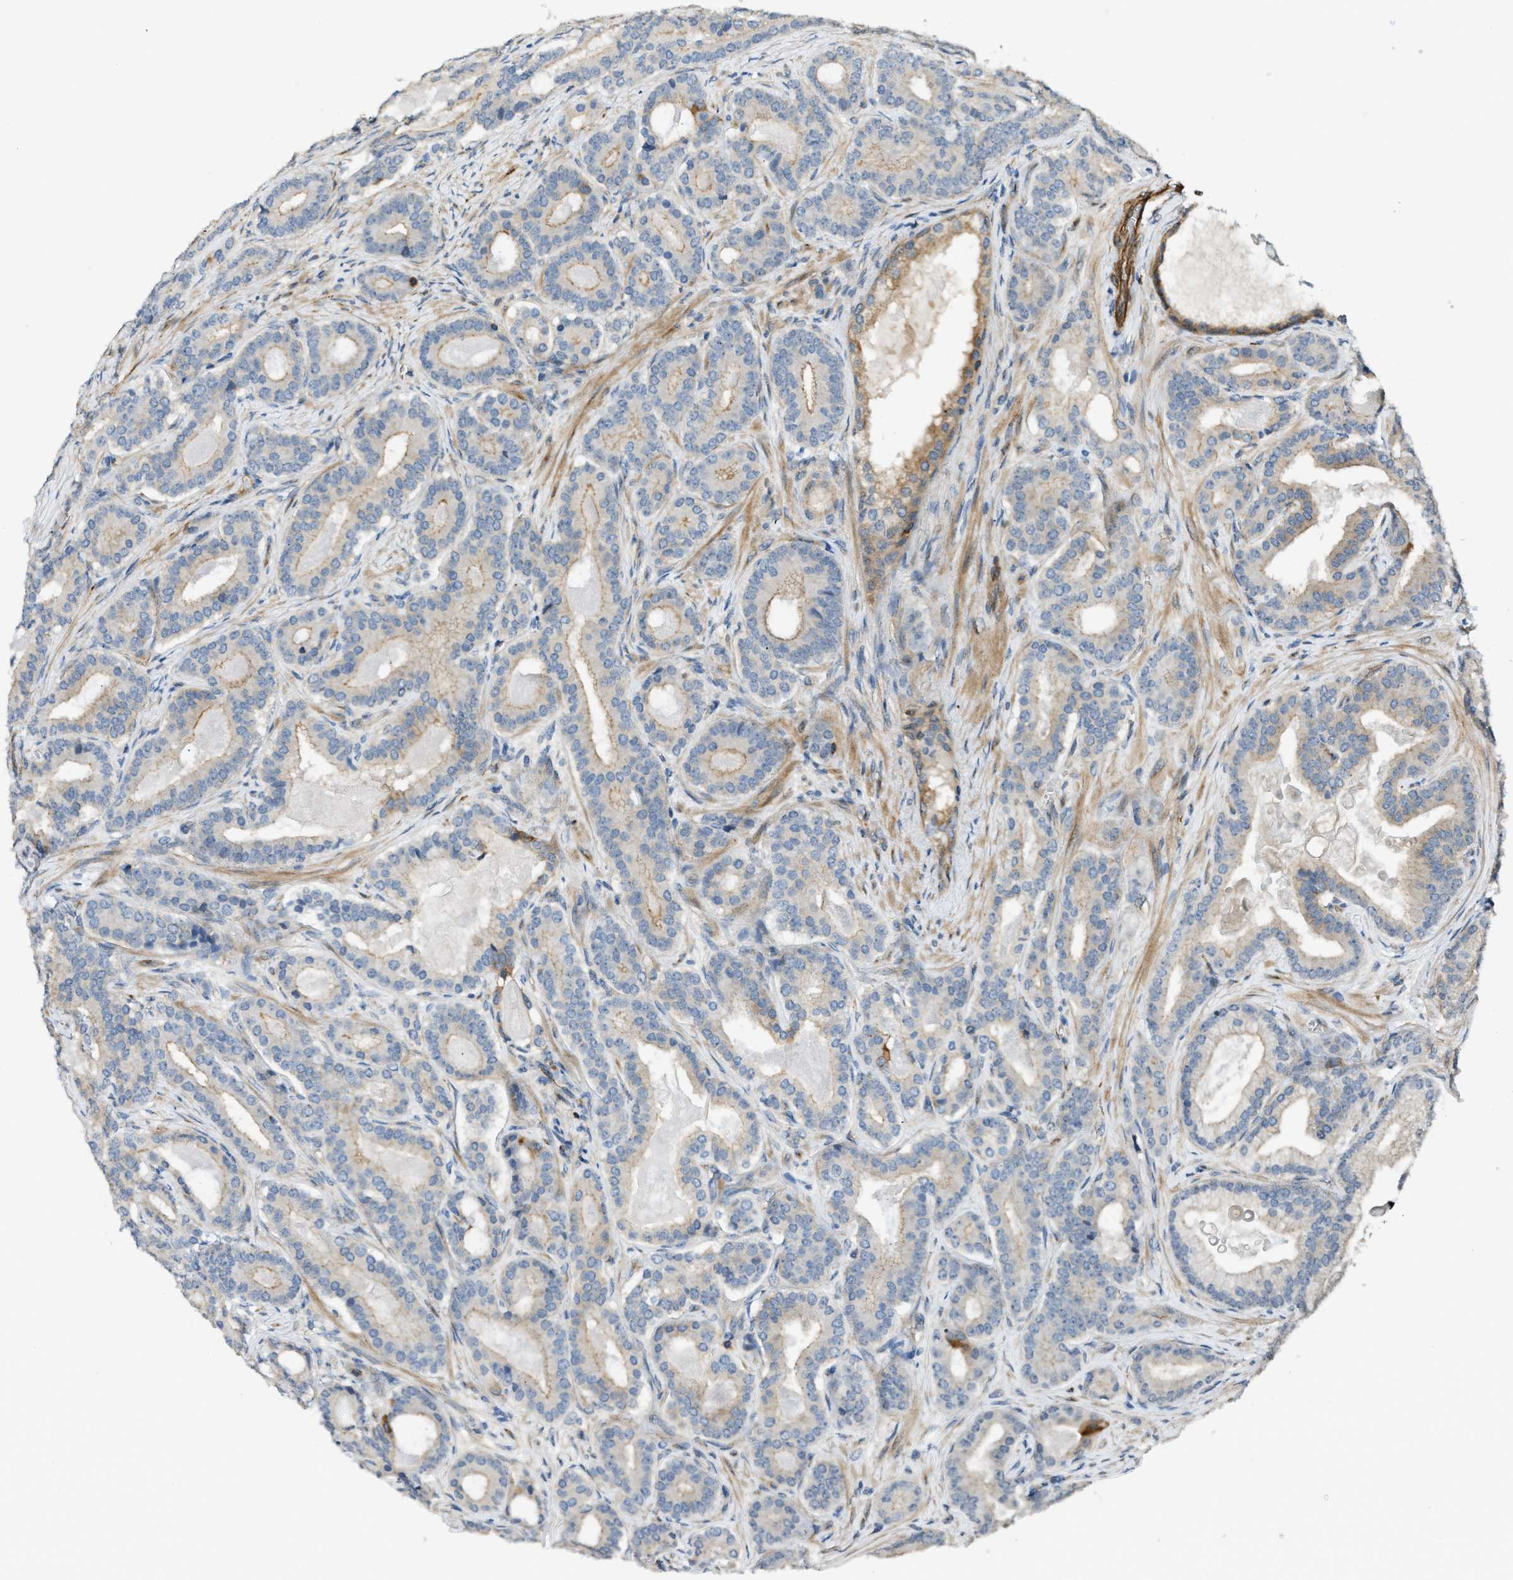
{"staining": {"intensity": "moderate", "quantity": "25%-75%", "location": "cytoplasmic/membranous"}, "tissue": "prostate cancer", "cell_type": "Tumor cells", "image_type": "cancer", "snomed": [{"axis": "morphology", "description": "Adenocarcinoma, High grade"}, {"axis": "topography", "description": "Prostate"}], "caption": "Immunohistochemical staining of high-grade adenocarcinoma (prostate) exhibits moderate cytoplasmic/membranous protein staining in about 25%-75% of tumor cells.", "gene": "KIAA1671", "patient": {"sex": "male", "age": 60}}